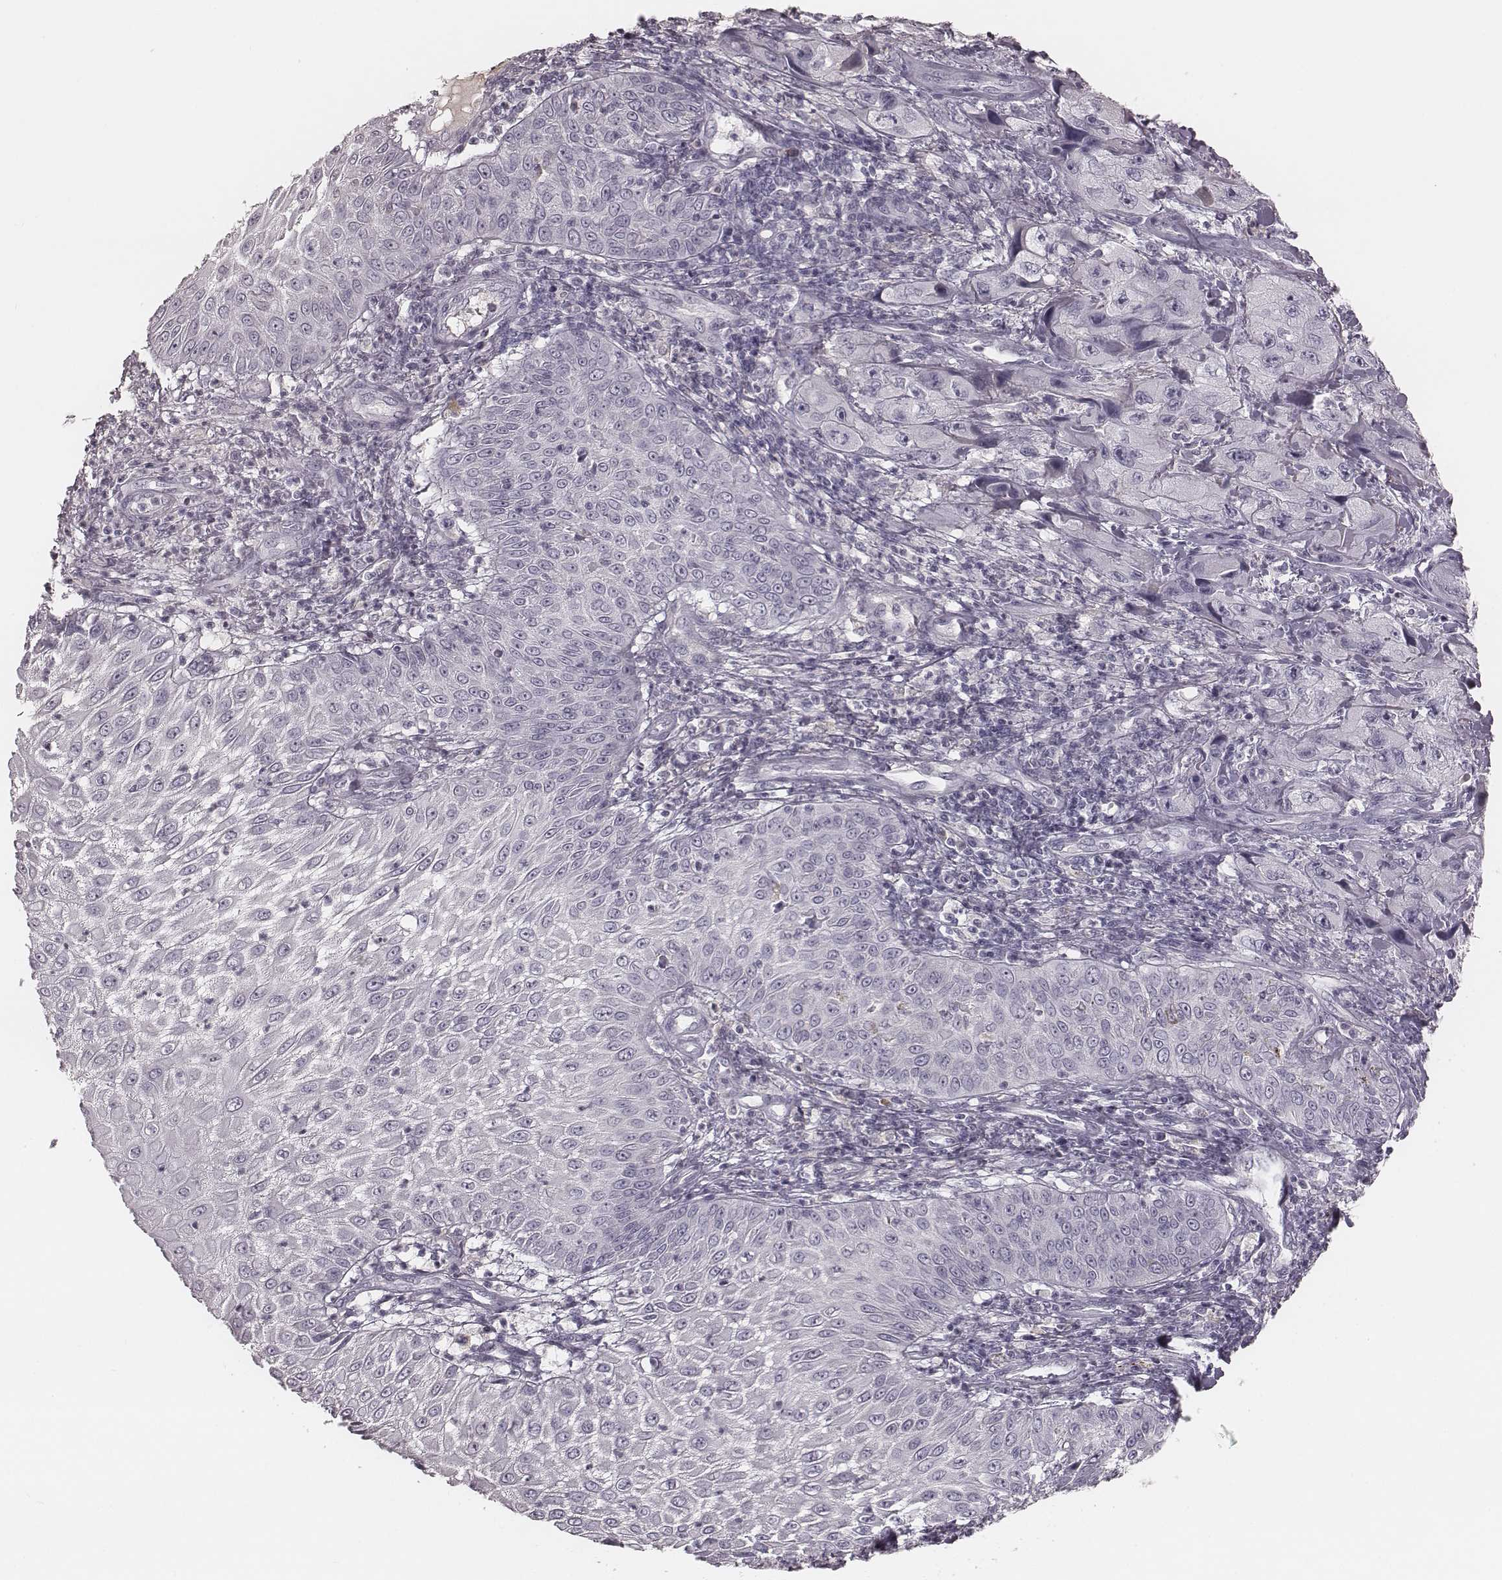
{"staining": {"intensity": "negative", "quantity": "none", "location": "none"}, "tissue": "skin cancer", "cell_type": "Tumor cells", "image_type": "cancer", "snomed": [{"axis": "morphology", "description": "Squamous cell carcinoma, NOS"}, {"axis": "topography", "description": "Skin"}, {"axis": "topography", "description": "Subcutis"}], "caption": "This histopathology image is of skin cancer stained with immunohistochemistry (IHC) to label a protein in brown with the nuclei are counter-stained blue. There is no staining in tumor cells. (Immunohistochemistry, brightfield microscopy, high magnification).", "gene": "SMIM24", "patient": {"sex": "male", "age": 73}}